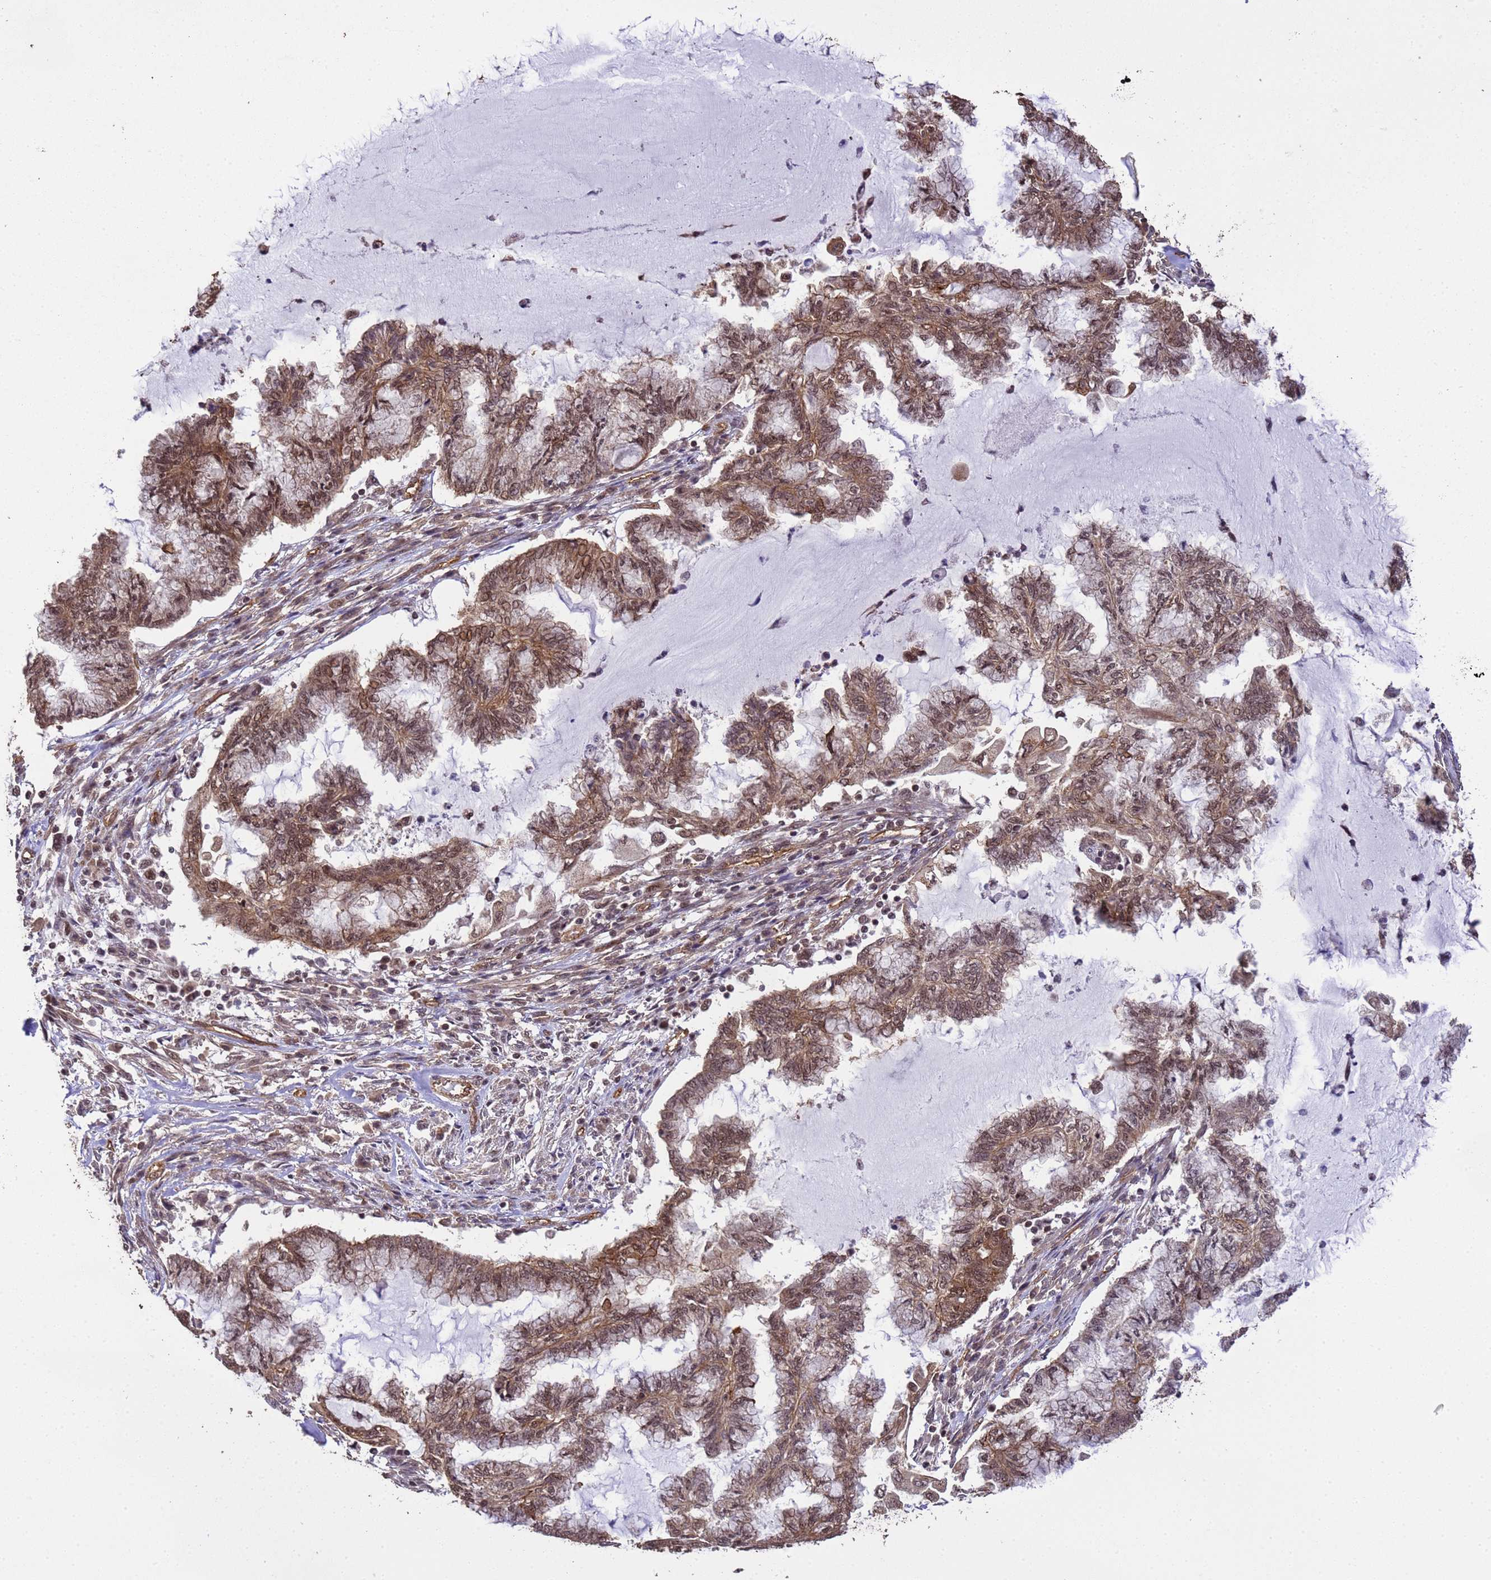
{"staining": {"intensity": "moderate", "quantity": ">75%", "location": "cytoplasmic/membranous,nuclear"}, "tissue": "endometrial cancer", "cell_type": "Tumor cells", "image_type": "cancer", "snomed": [{"axis": "morphology", "description": "Adenocarcinoma, NOS"}, {"axis": "topography", "description": "Endometrium"}], "caption": "Immunohistochemistry (IHC) photomicrograph of neoplastic tissue: human endometrial cancer stained using IHC shows medium levels of moderate protein expression localized specifically in the cytoplasmic/membranous and nuclear of tumor cells, appearing as a cytoplasmic/membranous and nuclear brown color.", "gene": "SYF2", "patient": {"sex": "female", "age": 86}}